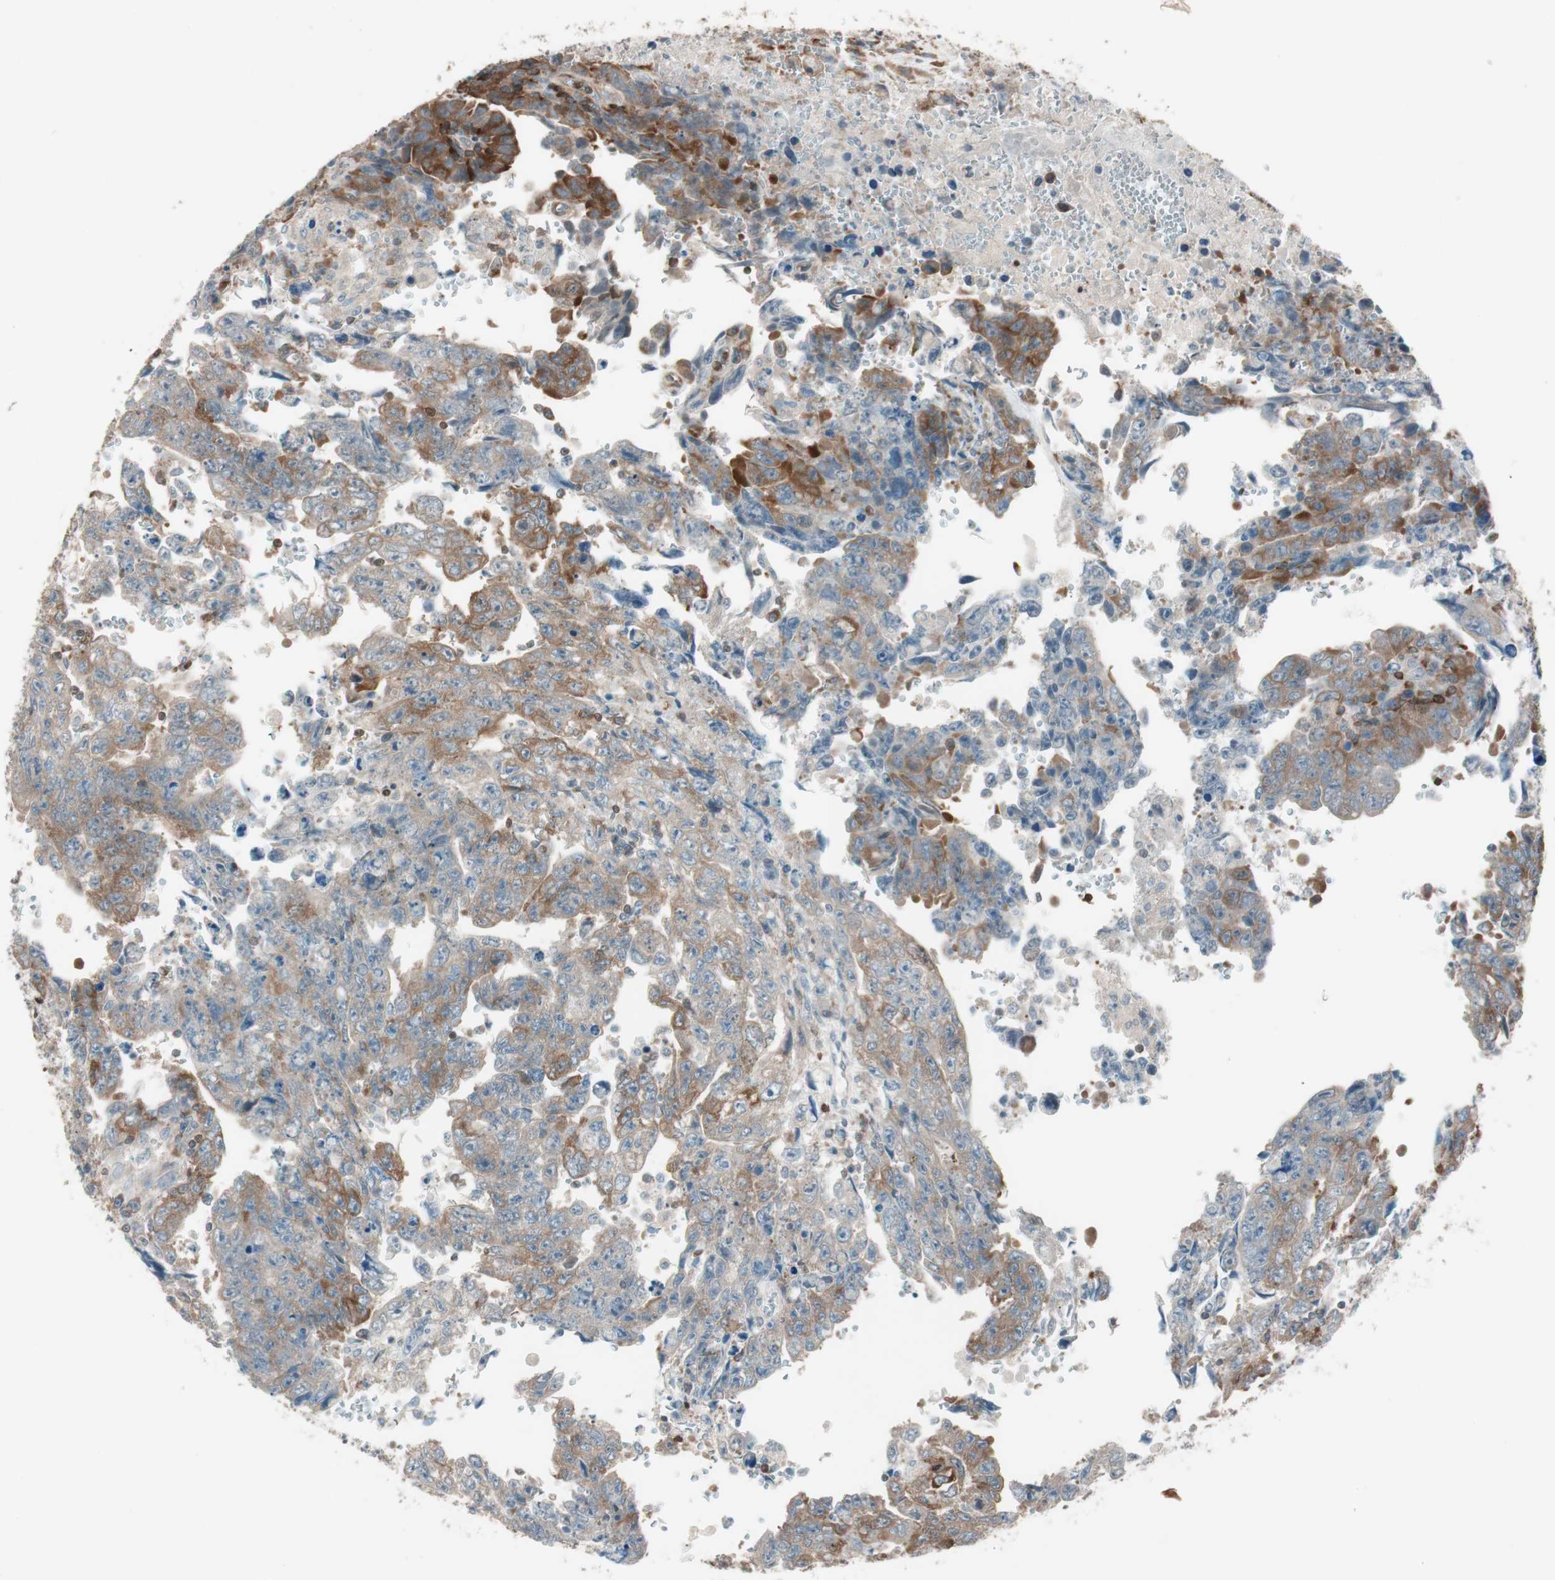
{"staining": {"intensity": "strong", "quantity": ">75%", "location": "cytoplasmic/membranous"}, "tissue": "testis cancer", "cell_type": "Tumor cells", "image_type": "cancer", "snomed": [{"axis": "morphology", "description": "Carcinoma, Embryonal, NOS"}, {"axis": "topography", "description": "Testis"}], "caption": "Strong cytoplasmic/membranous protein expression is present in approximately >75% of tumor cells in testis embryonal carcinoma.", "gene": "BIN1", "patient": {"sex": "male", "age": 28}}